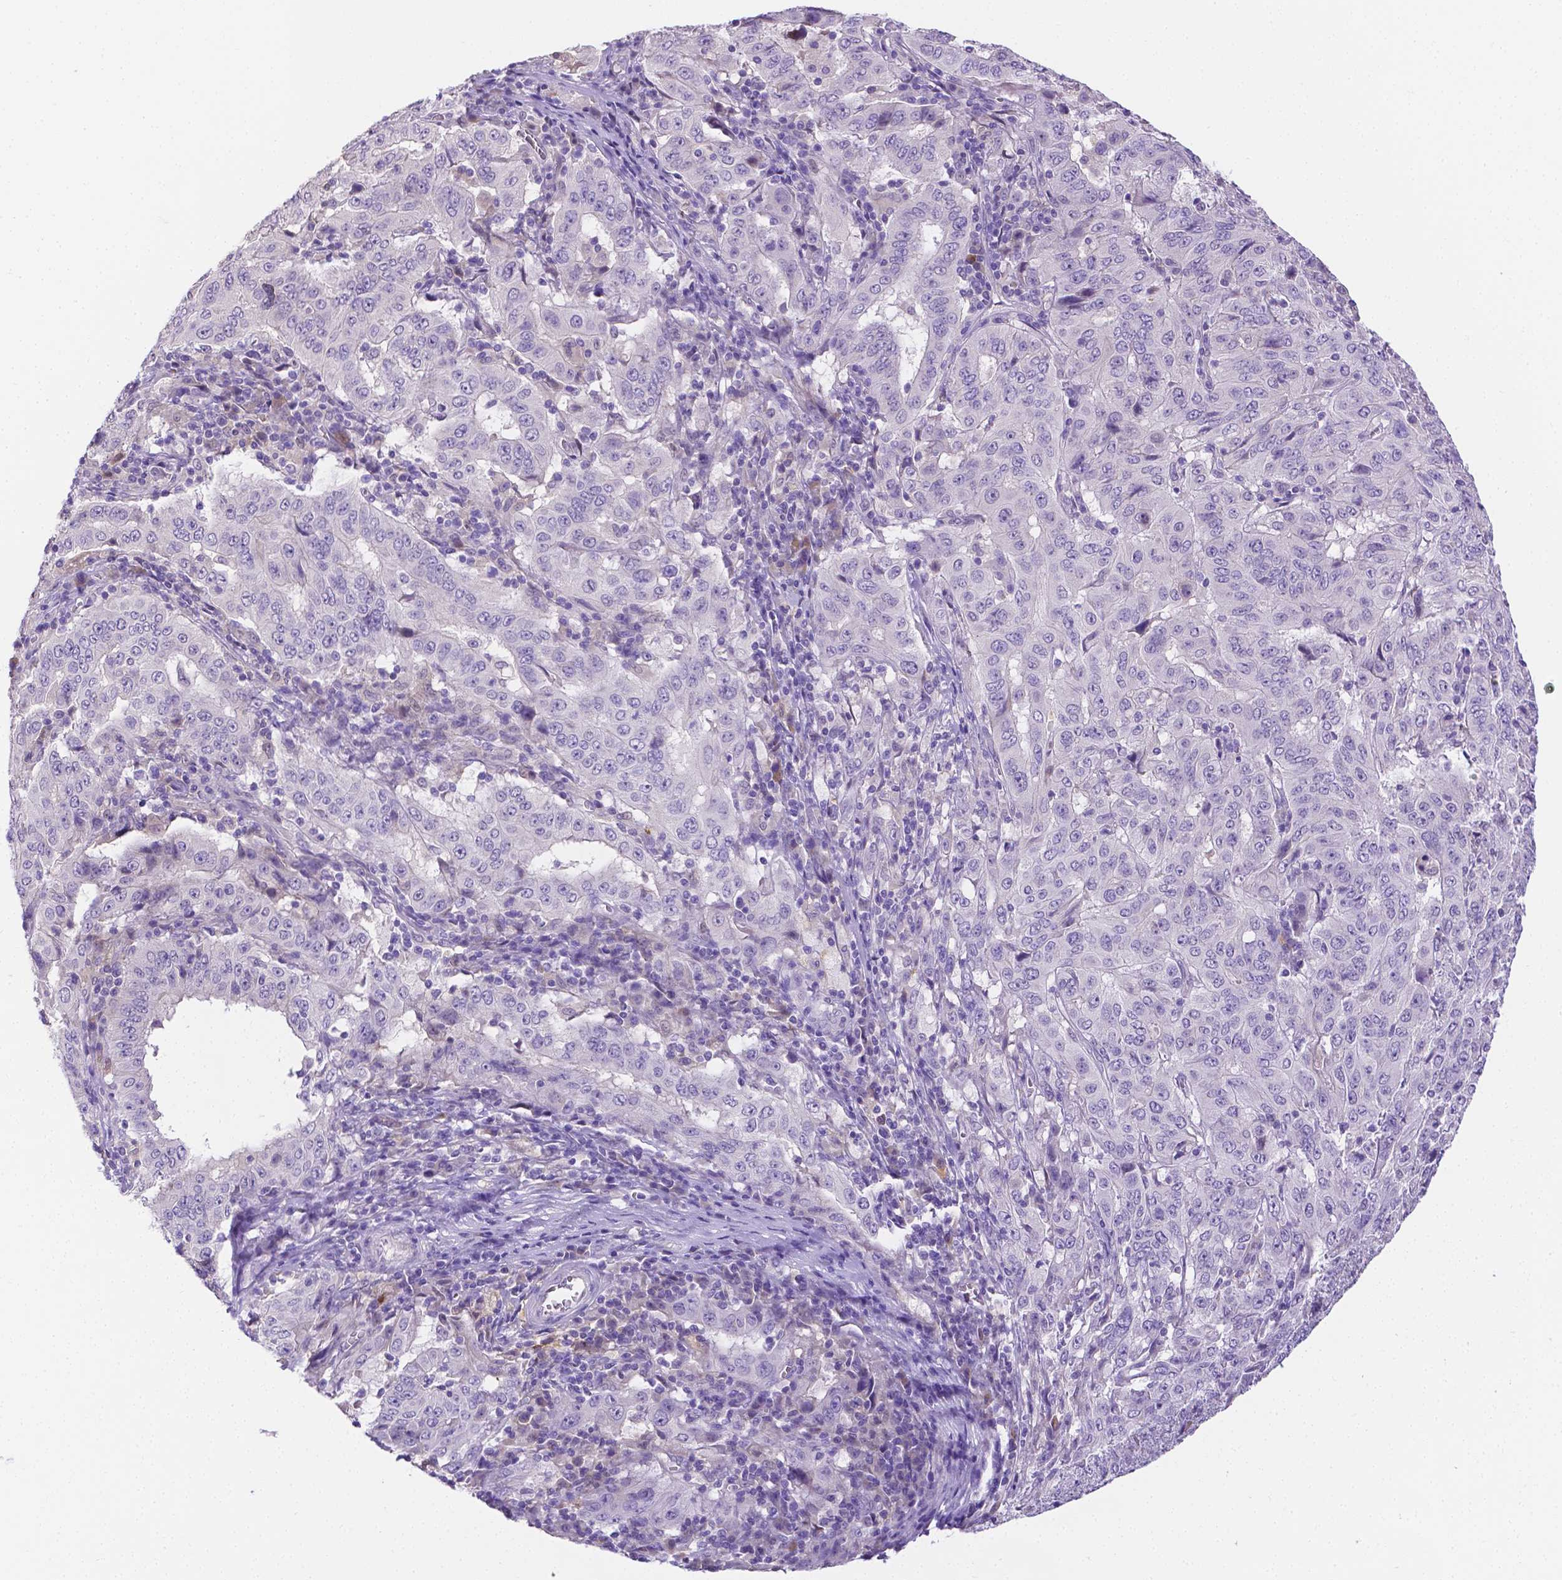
{"staining": {"intensity": "negative", "quantity": "none", "location": "none"}, "tissue": "pancreatic cancer", "cell_type": "Tumor cells", "image_type": "cancer", "snomed": [{"axis": "morphology", "description": "Adenocarcinoma, NOS"}, {"axis": "topography", "description": "Pancreas"}], "caption": "A photomicrograph of pancreatic cancer (adenocarcinoma) stained for a protein demonstrates no brown staining in tumor cells. Nuclei are stained in blue.", "gene": "NXPH2", "patient": {"sex": "male", "age": 63}}